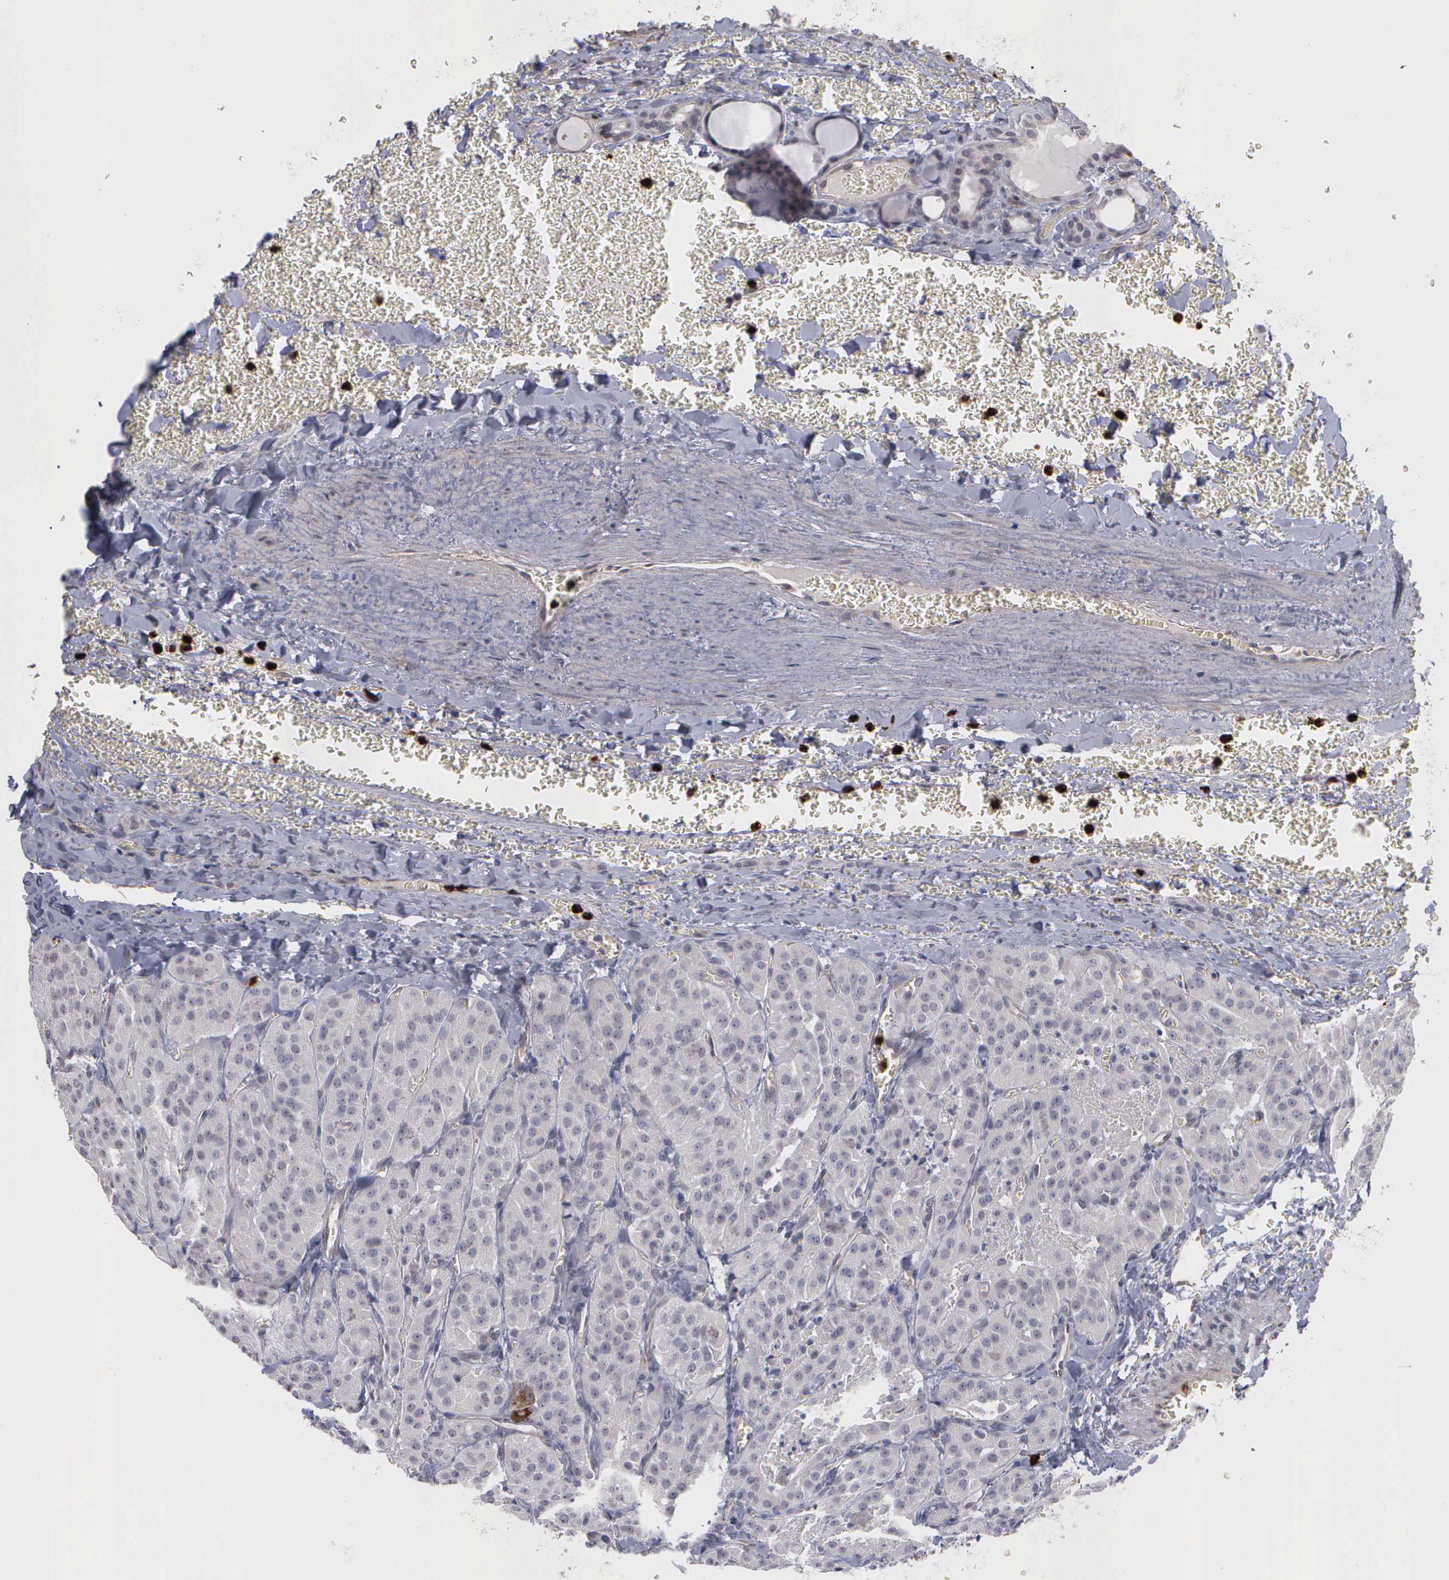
{"staining": {"intensity": "negative", "quantity": "none", "location": "none"}, "tissue": "thyroid cancer", "cell_type": "Tumor cells", "image_type": "cancer", "snomed": [{"axis": "morphology", "description": "Carcinoma, NOS"}, {"axis": "topography", "description": "Thyroid gland"}], "caption": "DAB (3,3'-diaminobenzidine) immunohistochemical staining of human thyroid carcinoma displays no significant staining in tumor cells.", "gene": "MMP9", "patient": {"sex": "male", "age": 76}}